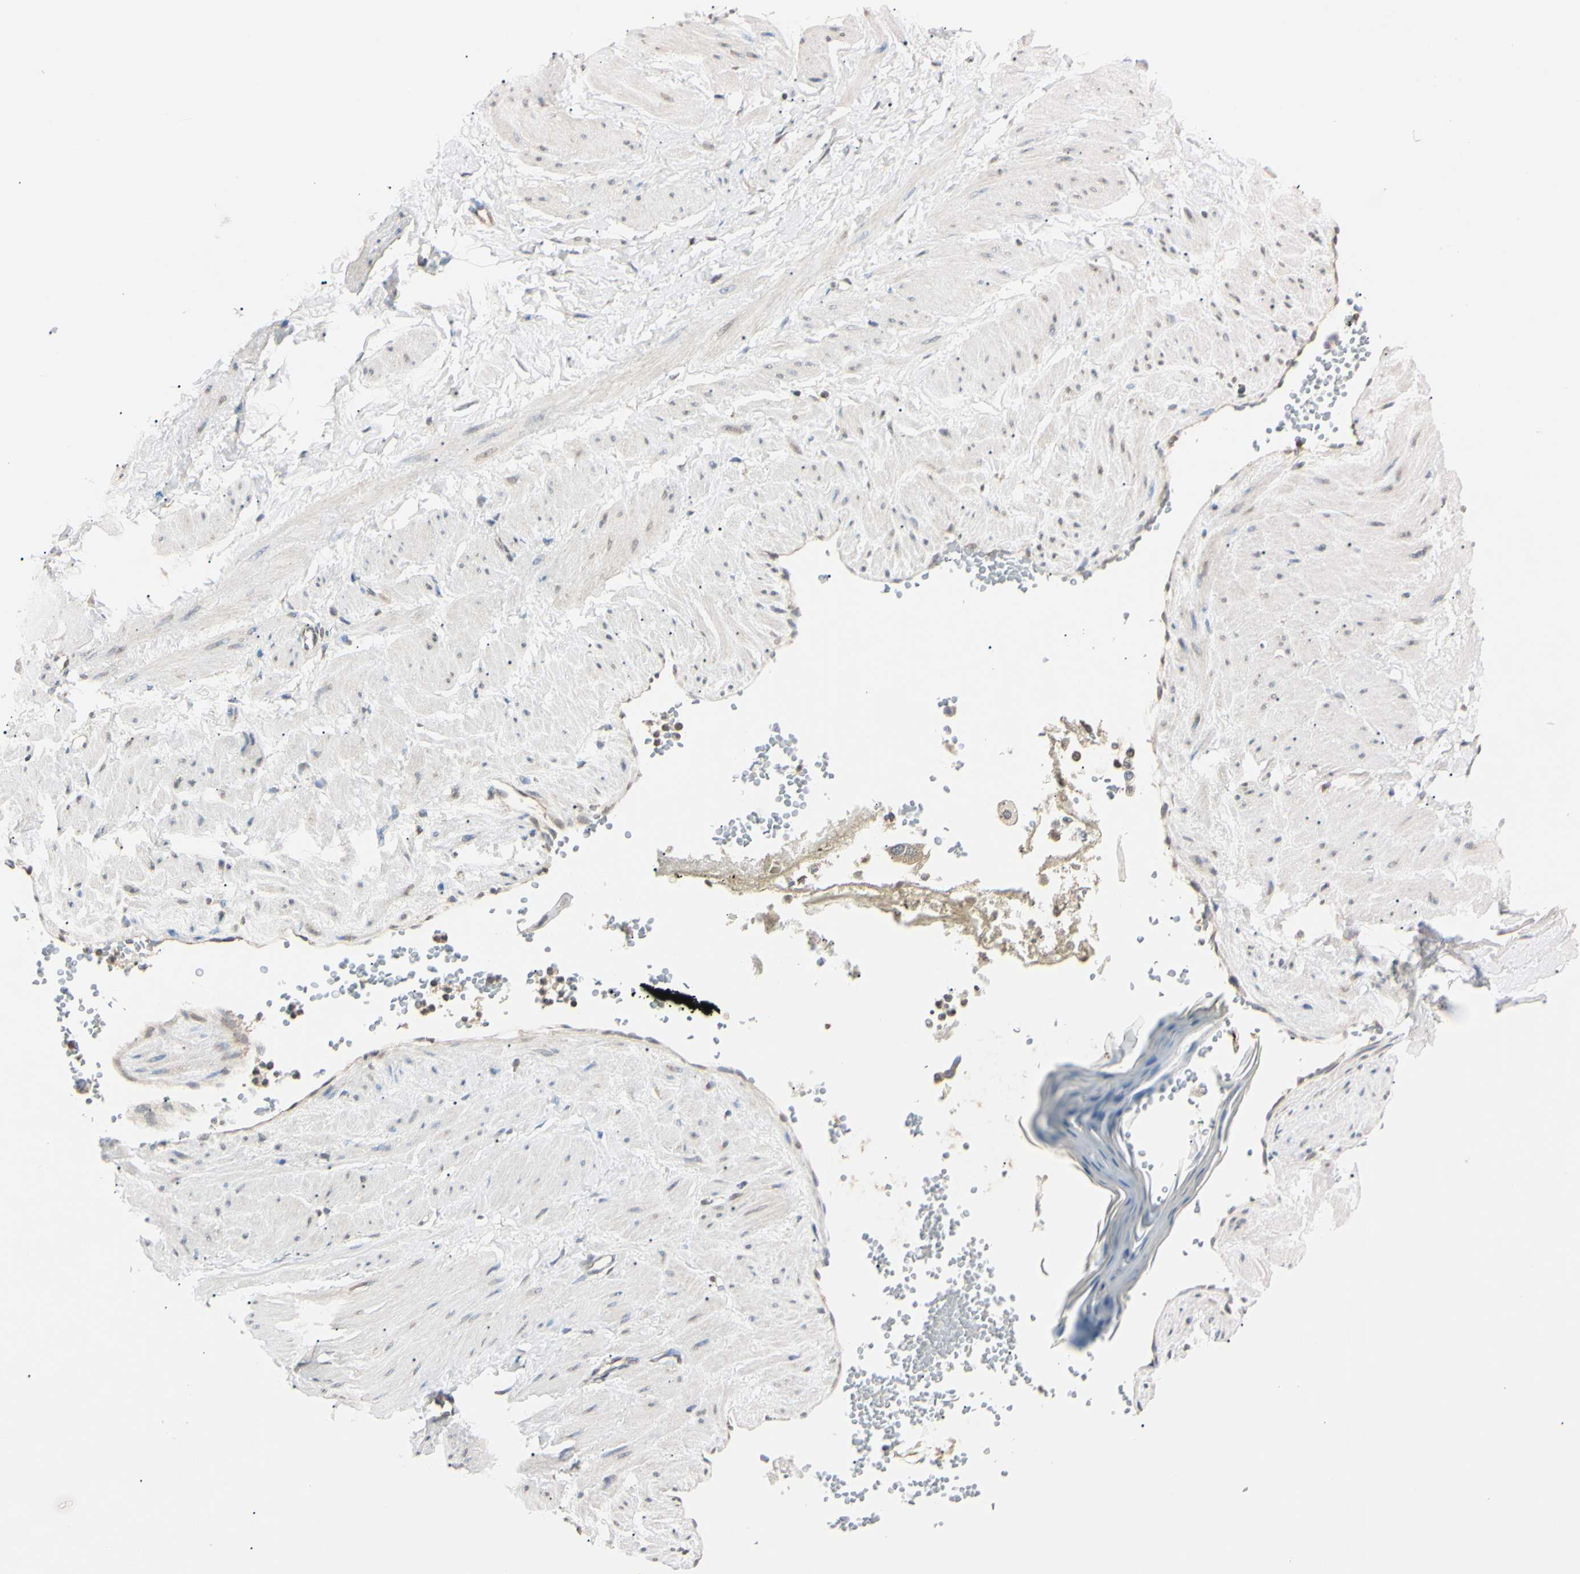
{"staining": {"intensity": "negative", "quantity": "none", "location": "none"}, "tissue": "adipose tissue", "cell_type": "Adipocytes", "image_type": "normal", "snomed": [{"axis": "morphology", "description": "Normal tissue, NOS"}, {"axis": "topography", "description": "Soft tissue"}, {"axis": "topography", "description": "Vascular tissue"}], "caption": "Immunohistochemistry micrograph of benign adipose tissue: adipose tissue stained with DAB shows no significant protein expression in adipocytes.", "gene": "EPN1", "patient": {"sex": "female", "age": 35}}